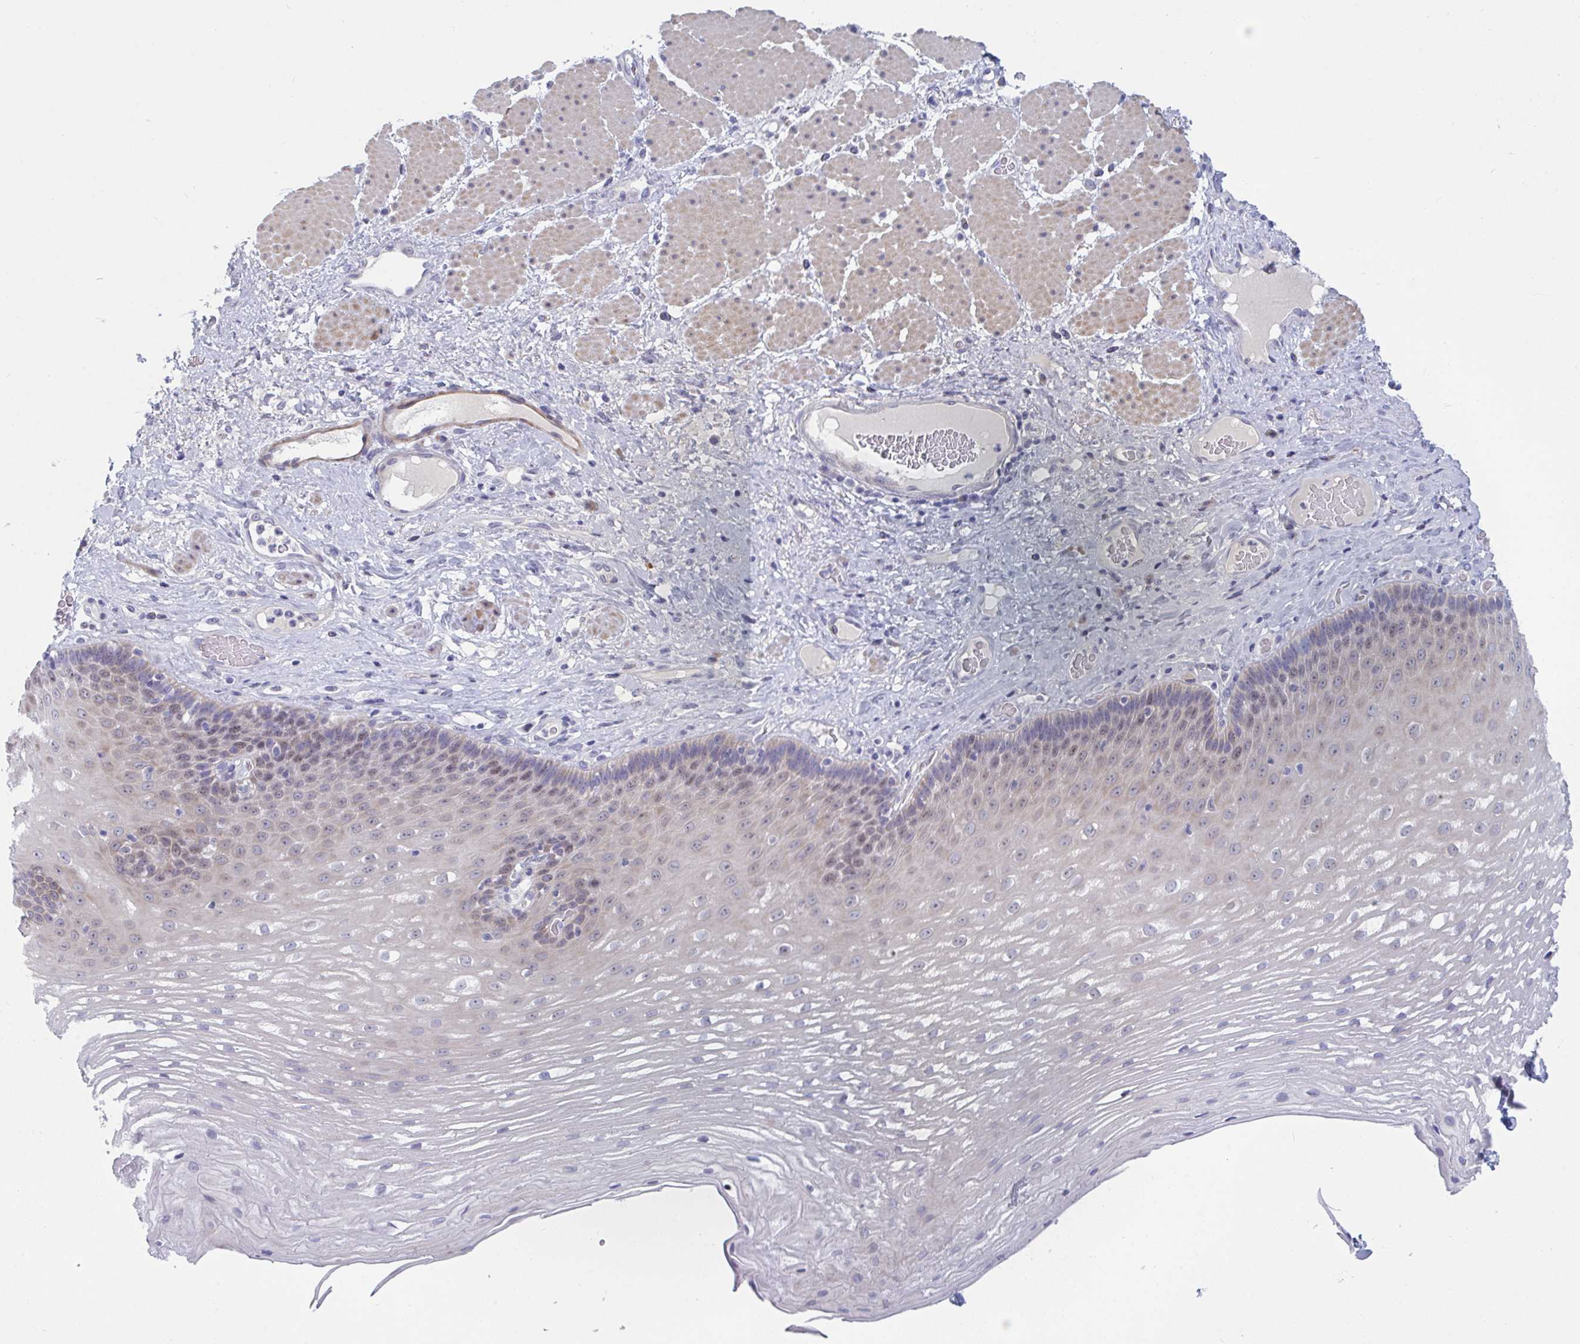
{"staining": {"intensity": "moderate", "quantity": "<25%", "location": "nuclear"}, "tissue": "esophagus", "cell_type": "Squamous epithelial cells", "image_type": "normal", "snomed": [{"axis": "morphology", "description": "Normal tissue, NOS"}, {"axis": "topography", "description": "Esophagus"}], "caption": "Protein staining demonstrates moderate nuclear expression in about <25% of squamous epithelial cells in unremarkable esophagus.", "gene": "CENPT", "patient": {"sex": "male", "age": 62}}